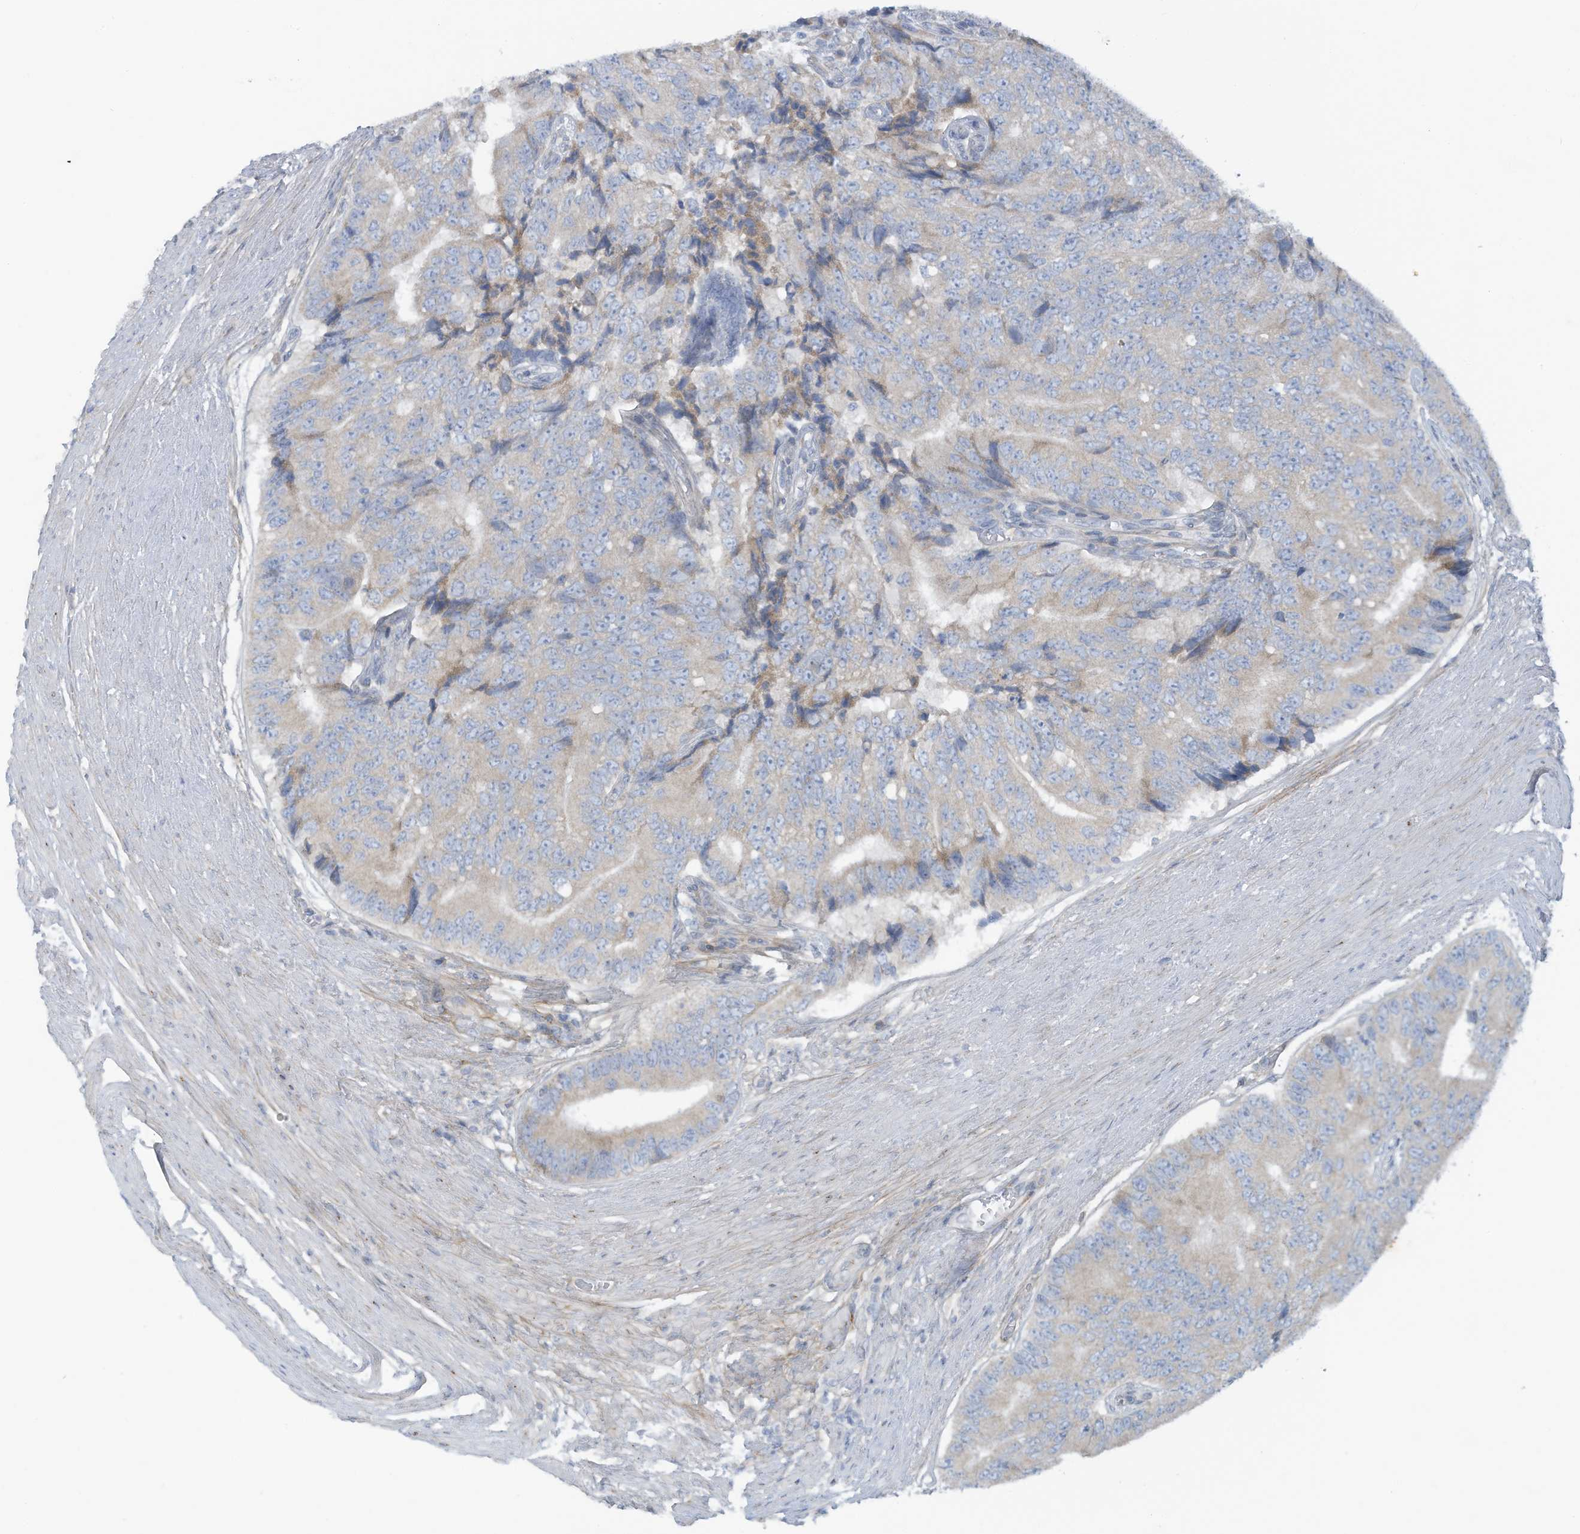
{"staining": {"intensity": "weak", "quantity": "<25%", "location": "cytoplasmic/membranous"}, "tissue": "prostate cancer", "cell_type": "Tumor cells", "image_type": "cancer", "snomed": [{"axis": "morphology", "description": "Adenocarcinoma, High grade"}, {"axis": "topography", "description": "Prostate"}], "caption": "Adenocarcinoma (high-grade) (prostate) was stained to show a protein in brown. There is no significant expression in tumor cells. The staining was performed using DAB (3,3'-diaminobenzidine) to visualize the protein expression in brown, while the nuclei were stained in blue with hematoxylin (Magnification: 20x).", "gene": "TRMT2B", "patient": {"sex": "male", "age": 70}}